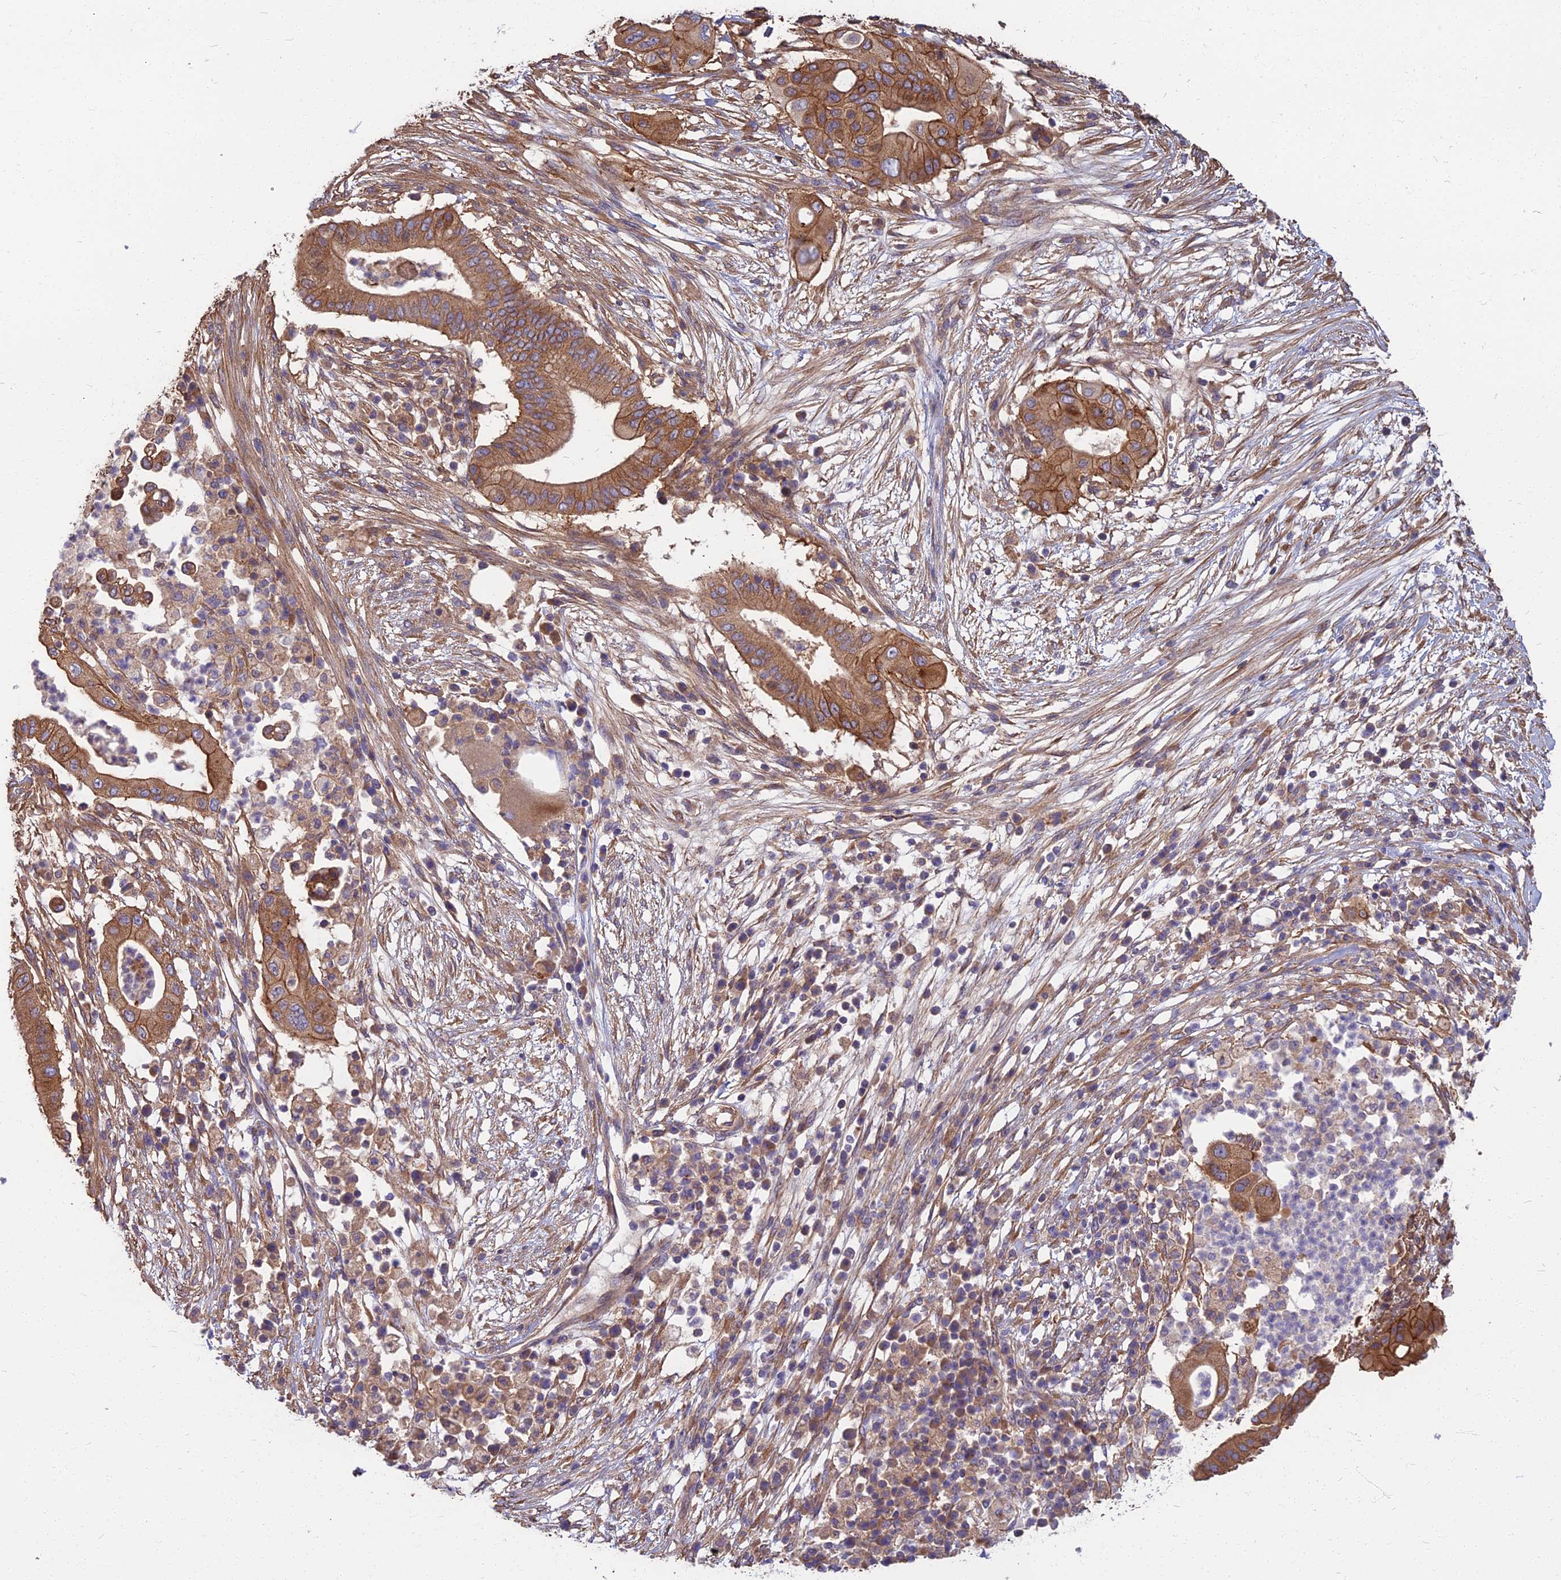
{"staining": {"intensity": "moderate", "quantity": ">75%", "location": "cytoplasmic/membranous"}, "tissue": "pancreatic cancer", "cell_type": "Tumor cells", "image_type": "cancer", "snomed": [{"axis": "morphology", "description": "Adenocarcinoma, NOS"}, {"axis": "topography", "description": "Pancreas"}], "caption": "The immunohistochemical stain labels moderate cytoplasmic/membranous positivity in tumor cells of adenocarcinoma (pancreatic) tissue.", "gene": "WDR24", "patient": {"sex": "male", "age": 68}}